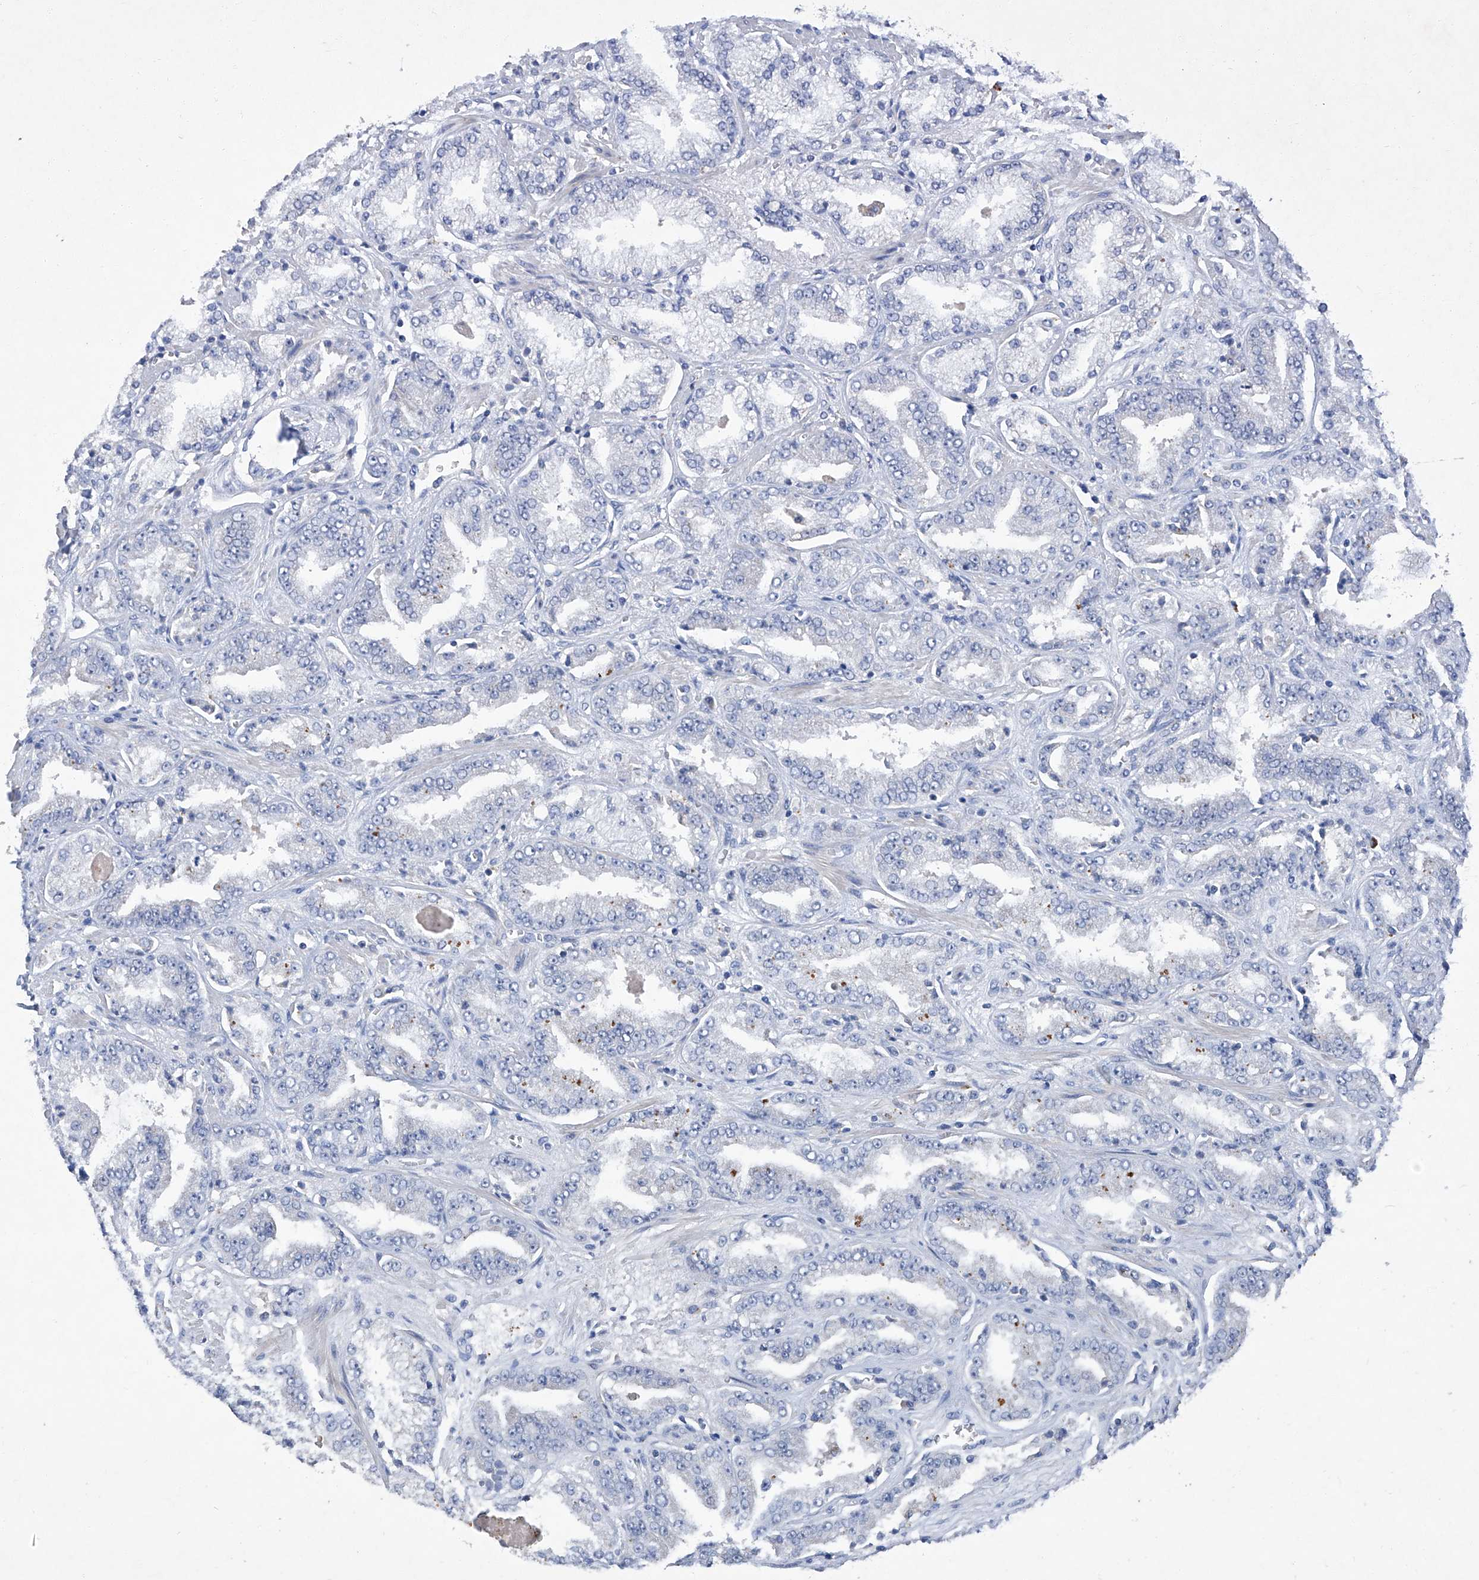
{"staining": {"intensity": "negative", "quantity": "none", "location": "none"}, "tissue": "prostate cancer", "cell_type": "Tumor cells", "image_type": "cancer", "snomed": [{"axis": "morphology", "description": "Adenocarcinoma, High grade"}, {"axis": "topography", "description": "Prostate"}], "caption": "Tumor cells show no significant protein staining in high-grade adenocarcinoma (prostate).", "gene": "SBK2", "patient": {"sex": "male", "age": 71}}